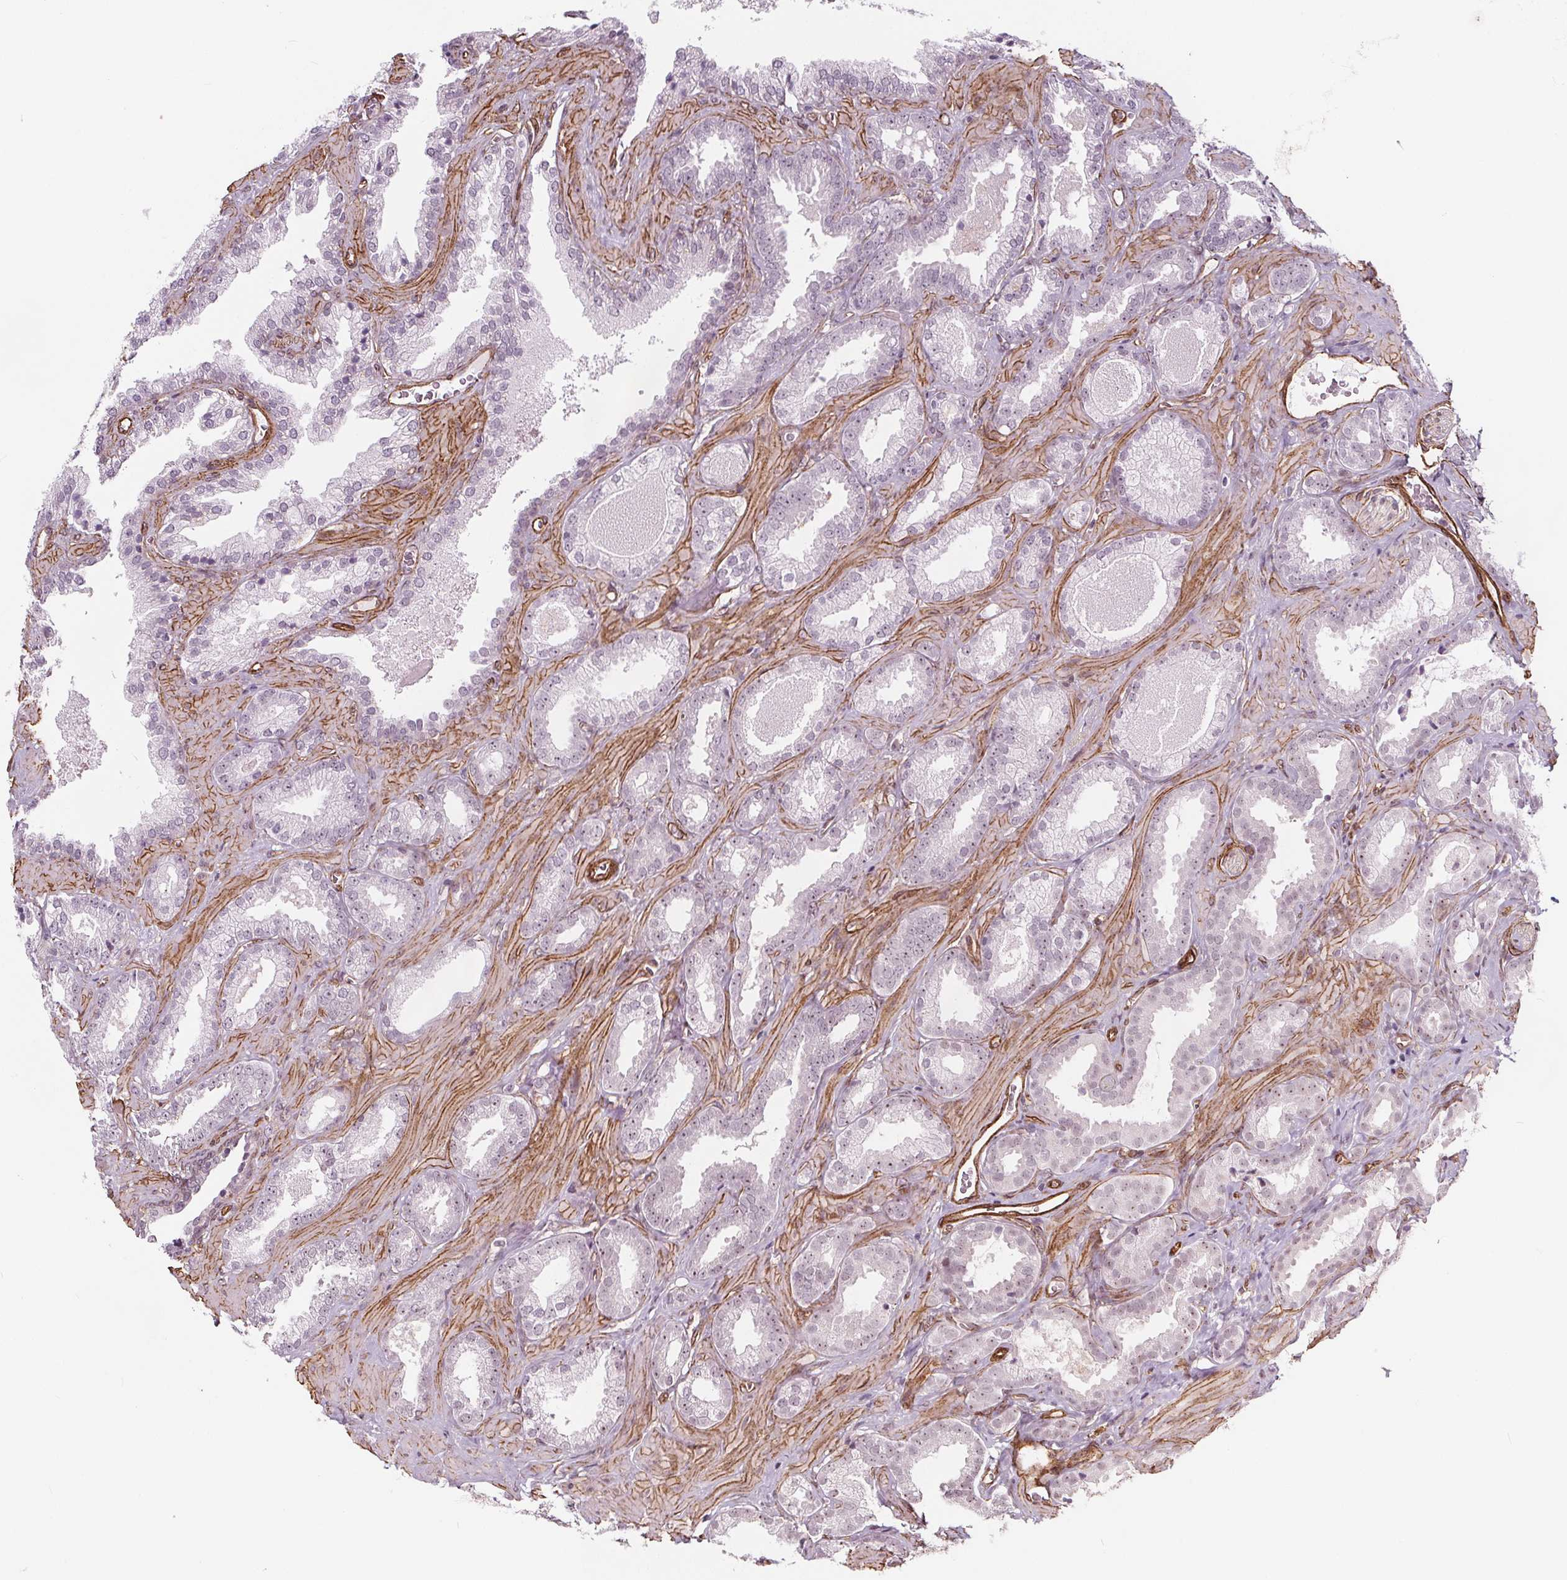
{"staining": {"intensity": "weak", "quantity": "<25%", "location": "nuclear"}, "tissue": "prostate cancer", "cell_type": "Tumor cells", "image_type": "cancer", "snomed": [{"axis": "morphology", "description": "Adenocarcinoma, Low grade"}, {"axis": "topography", "description": "Prostate"}], "caption": "Prostate cancer stained for a protein using immunohistochemistry demonstrates no expression tumor cells.", "gene": "HAS1", "patient": {"sex": "male", "age": 62}}